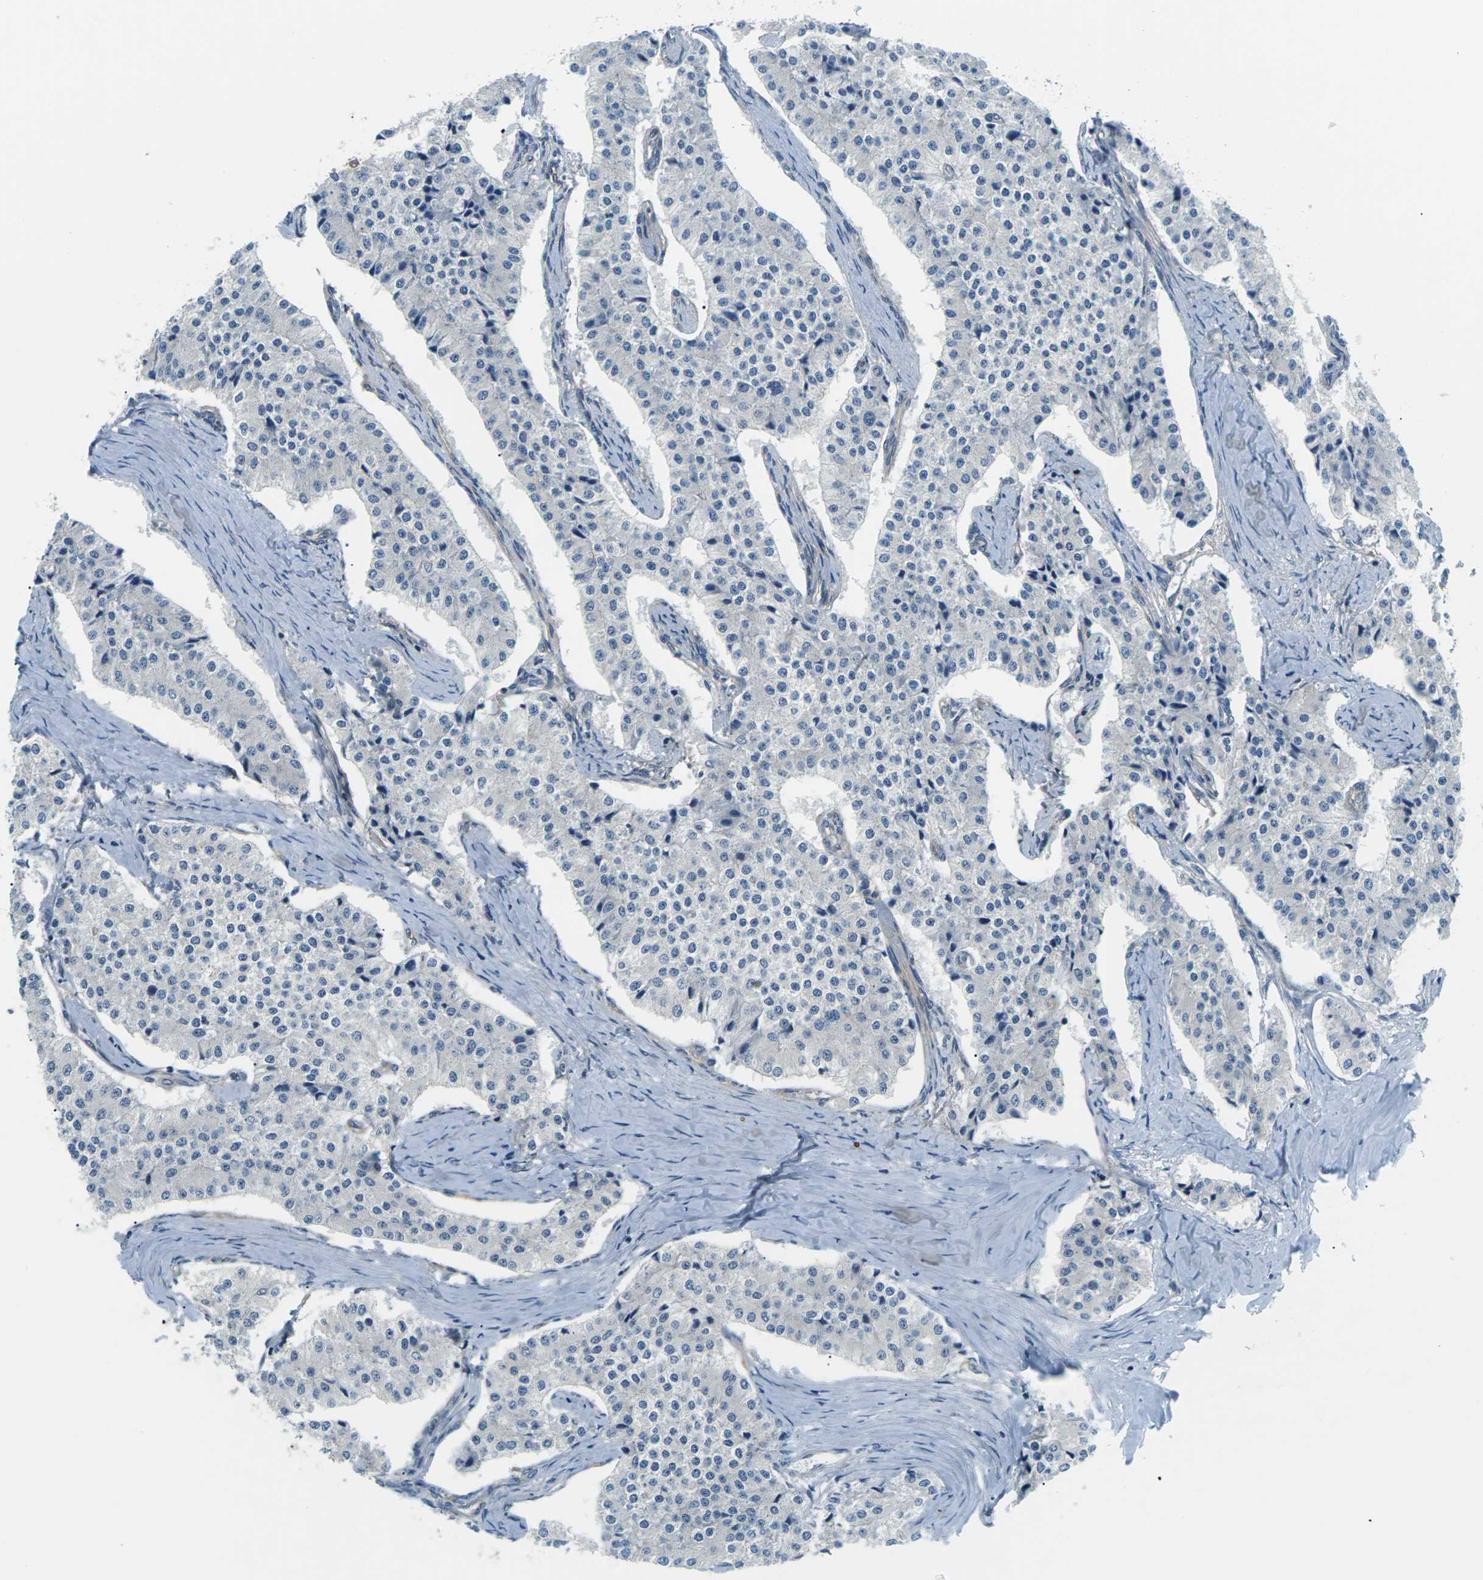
{"staining": {"intensity": "negative", "quantity": "none", "location": "none"}, "tissue": "carcinoid", "cell_type": "Tumor cells", "image_type": "cancer", "snomed": [{"axis": "morphology", "description": "Carcinoid, malignant, NOS"}, {"axis": "topography", "description": "Colon"}], "caption": "This is an IHC micrograph of human carcinoid. There is no expression in tumor cells.", "gene": "SLC13A3", "patient": {"sex": "female", "age": 52}}